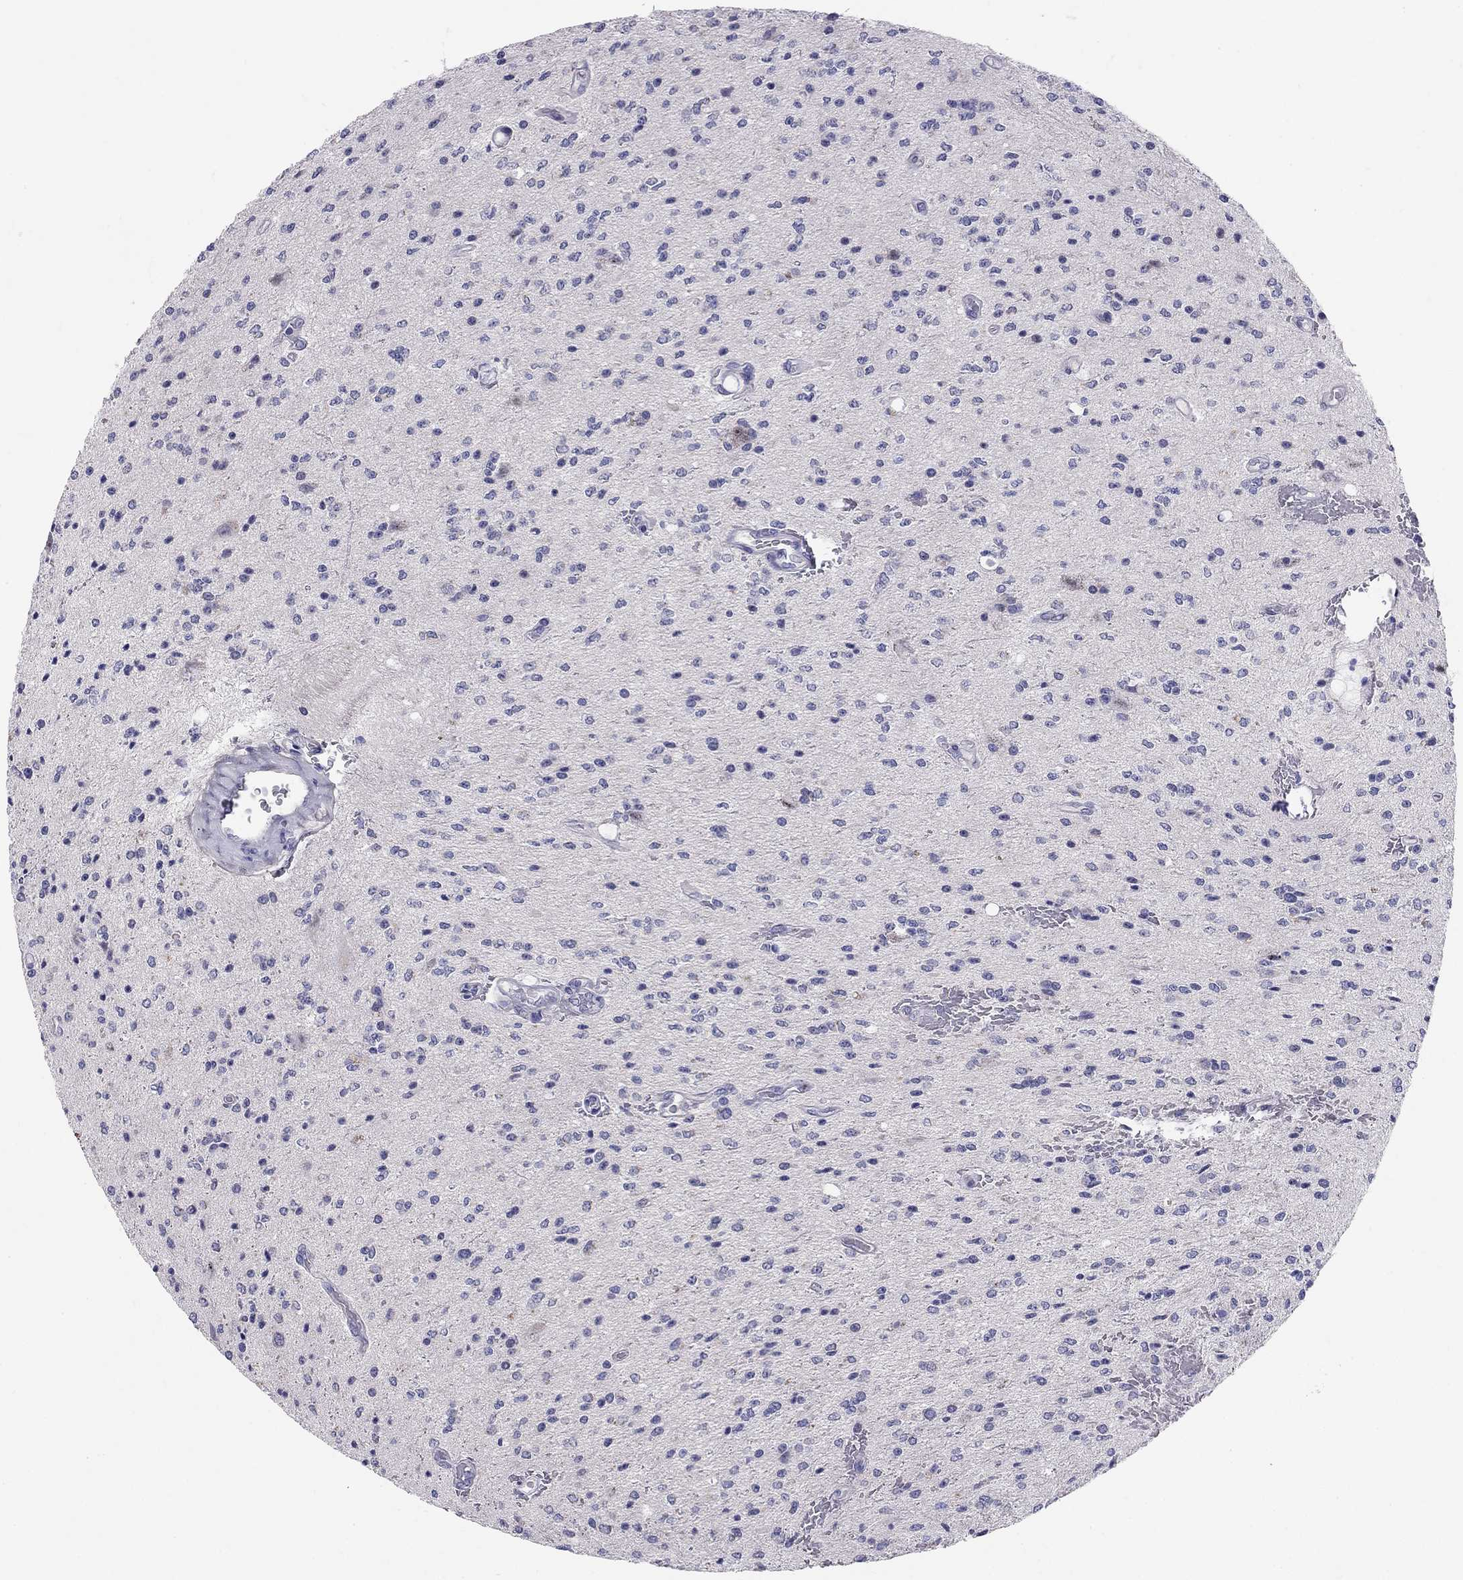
{"staining": {"intensity": "negative", "quantity": "none", "location": "none"}, "tissue": "glioma", "cell_type": "Tumor cells", "image_type": "cancer", "snomed": [{"axis": "morphology", "description": "Glioma, malignant, Low grade"}, {"axis": "topography", "description": "Brain"}], "caption": "Tumor cells are negative for brown protein staining in glioma. (IHC, brightfield microscopy, high magnification).", "gene": "C8orf88", "patient": {"sex": "male", "age": 67}}